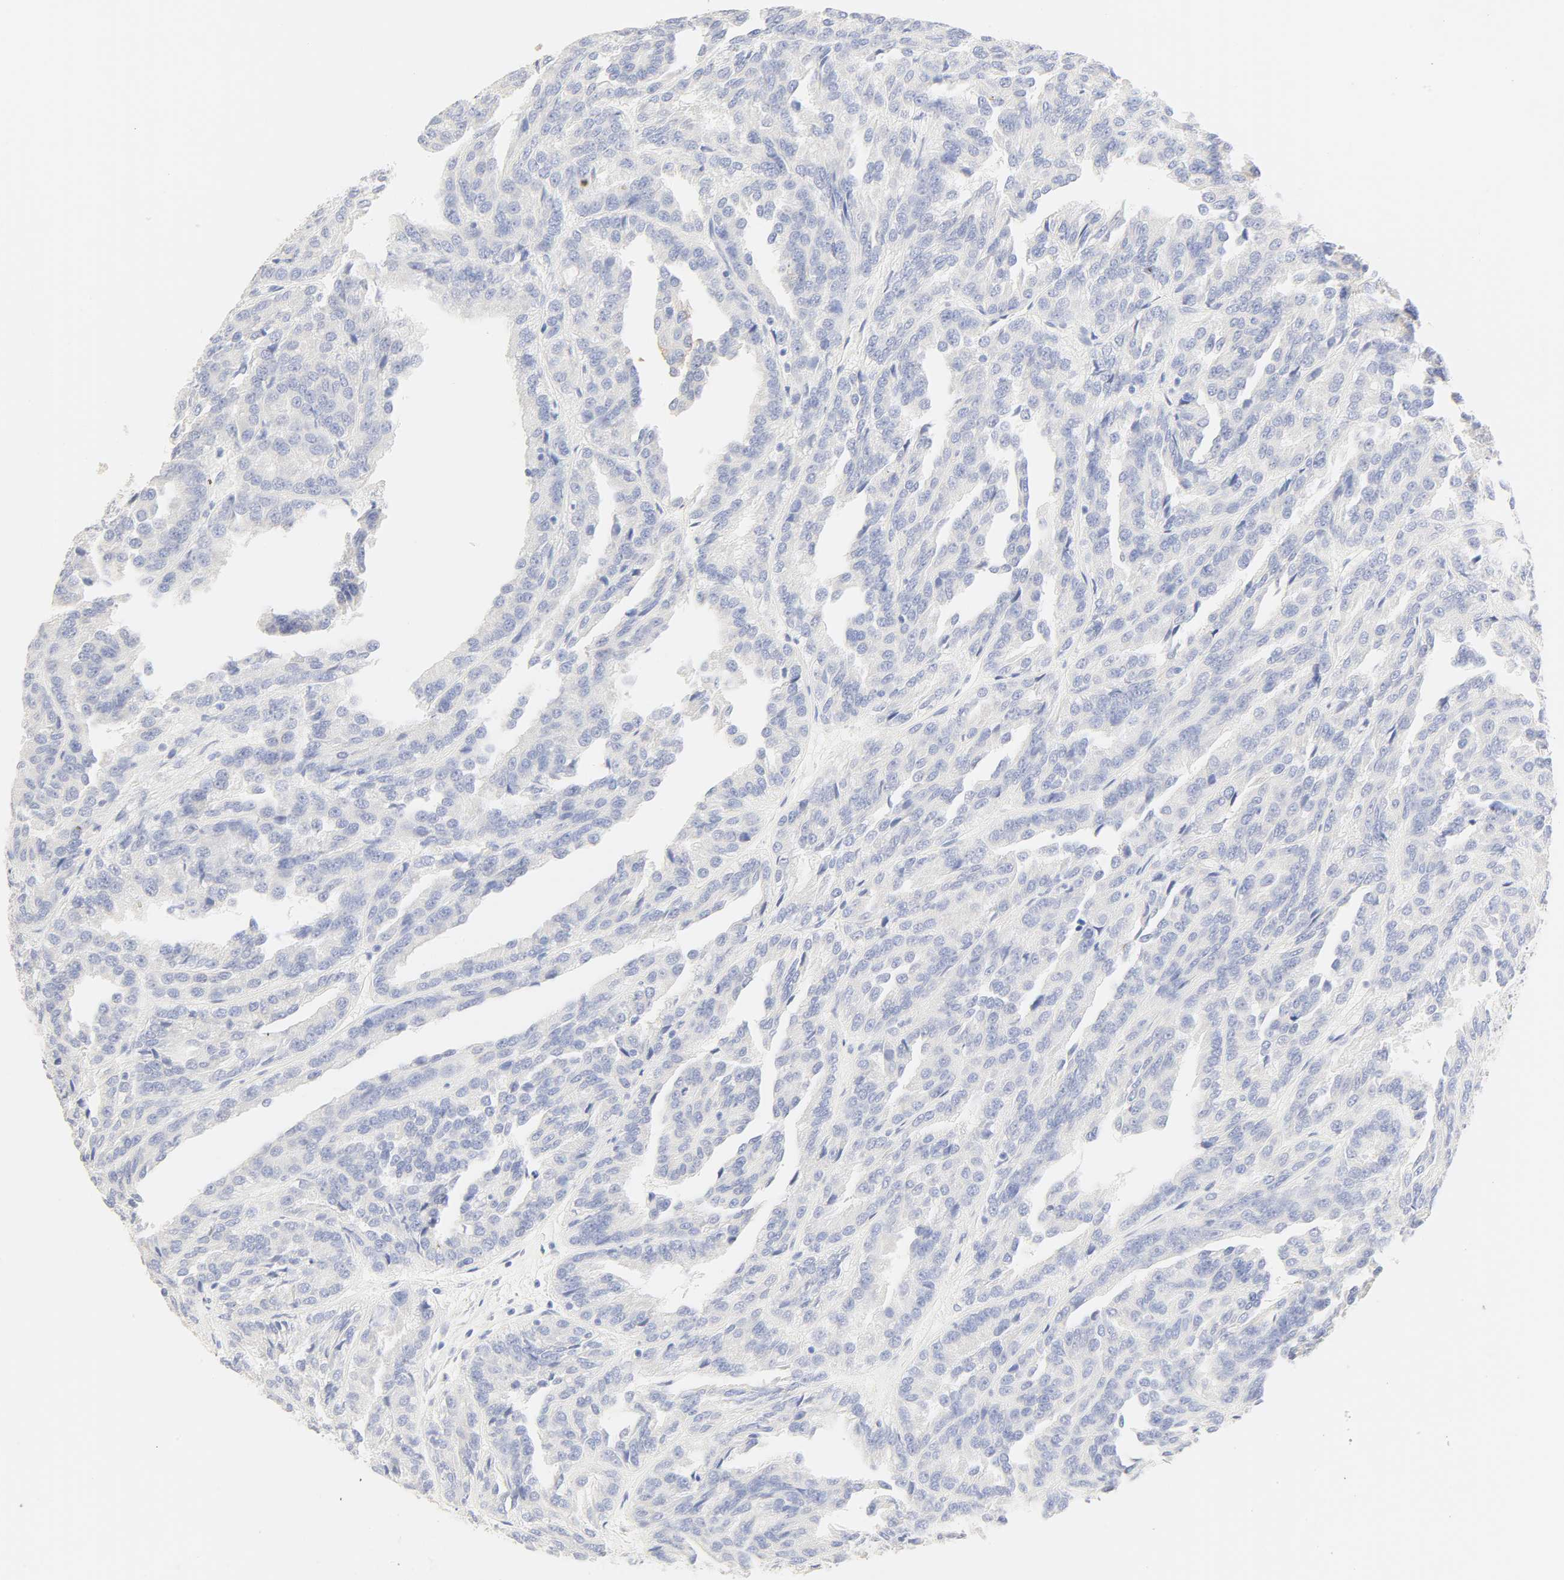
{"staining": {"intensity": "negative", "quantity": "none", "location": "none"}, "tissue": "renal cancer", "cell_type": "Tumor cells", "image_type": "cancer", "snomed": [{"axis": "morphology", "description": "Adenocarcinoma, NOS"}, {"axis": "topography", "description": "Kidney"}], "caption": "Immunohistochemistry (IHC) of renal cancer reveals no staining in tumor cells.", "gene": "SLCO1B3", "patient": {"sex": "male", "age": 46}}